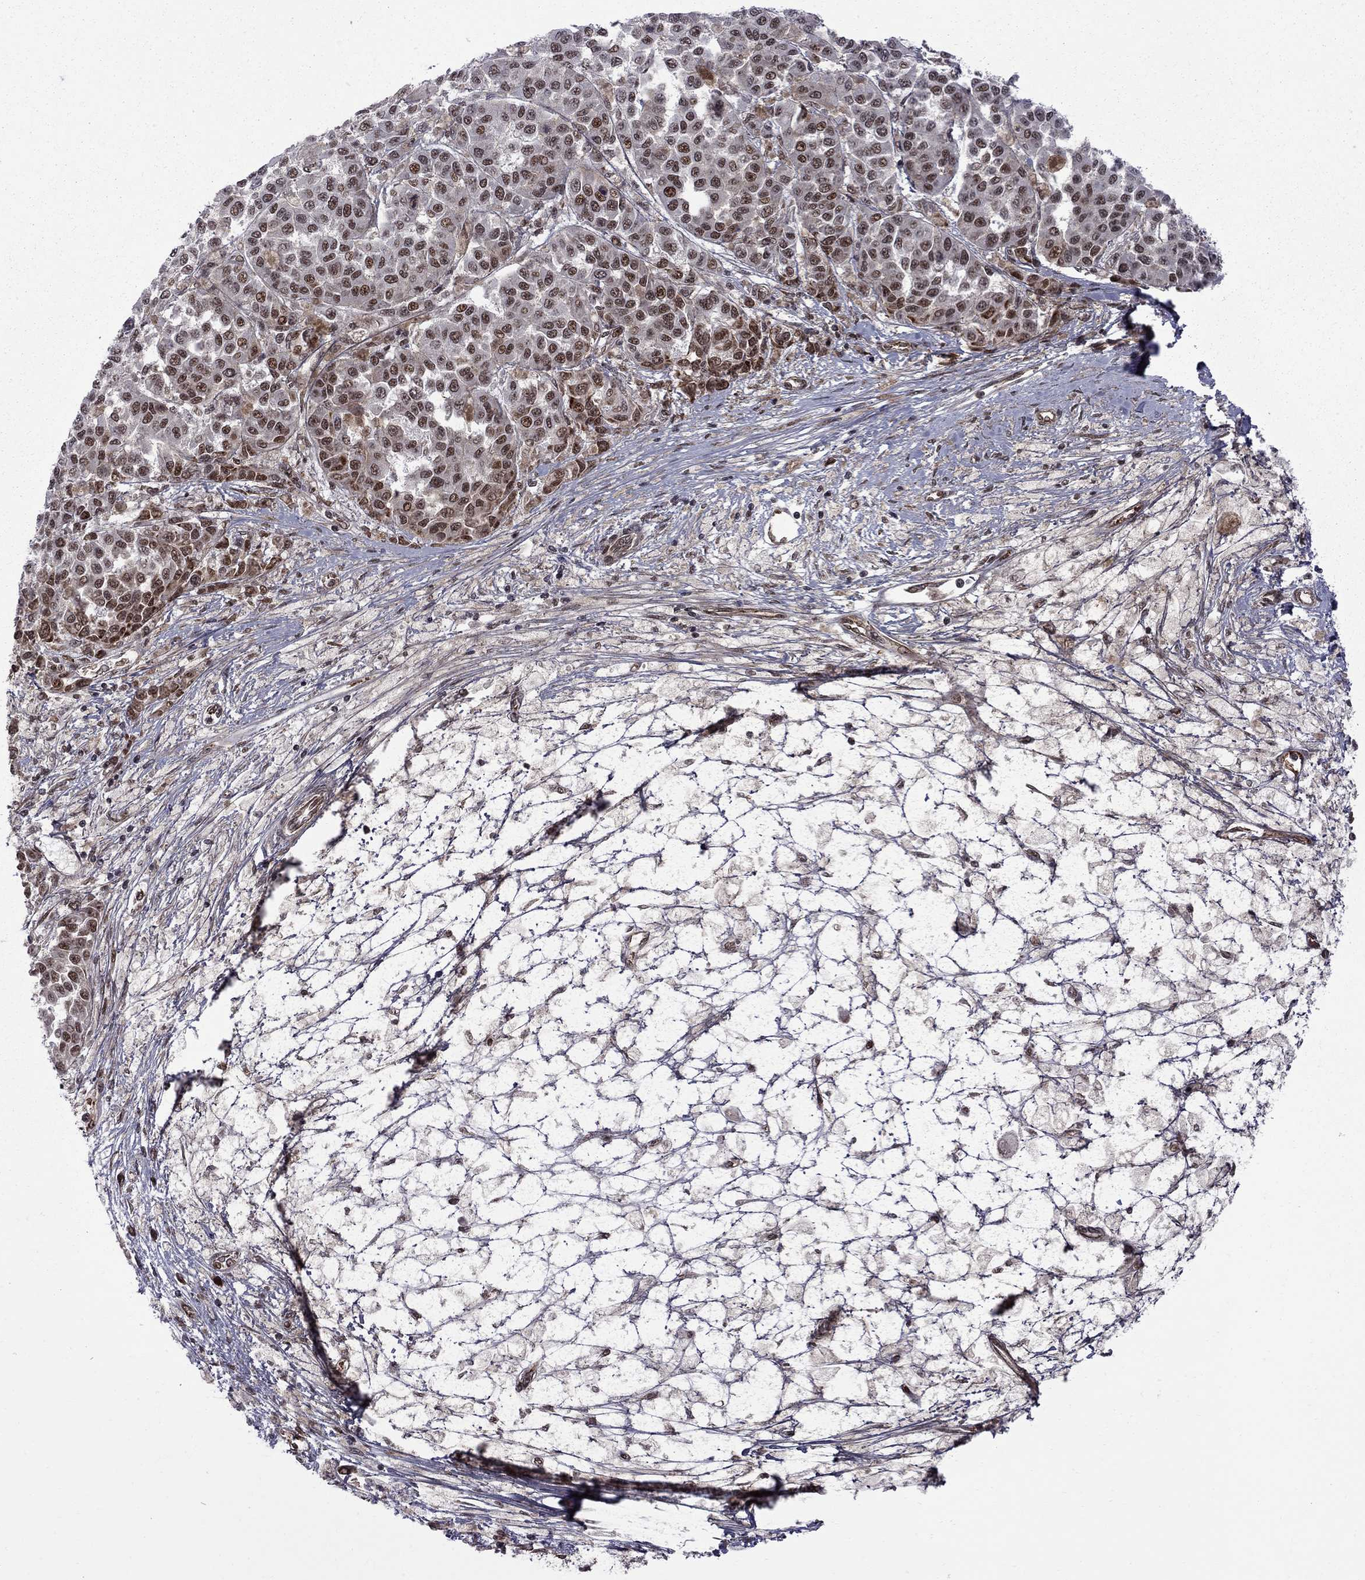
{"staining": {"intensity": "strong", "quantity": "25%-75%", "location": "nuclear"}, "tissue": "melanoma", "cell_type": "Tumor cells", "image_type": "cancer", "snomed": [{"axis": "morphology", "description": "Malignant melanoma, NOS"}, {"axis": "topography", "description": "Skin"}], "caption": "Melanoma stained for a protein (brown) displays strong nuclear positive staining in about 25%-75% of tumor cells.", "gene": "BRF1", "patient": {"sex": "female", "age": 58}}